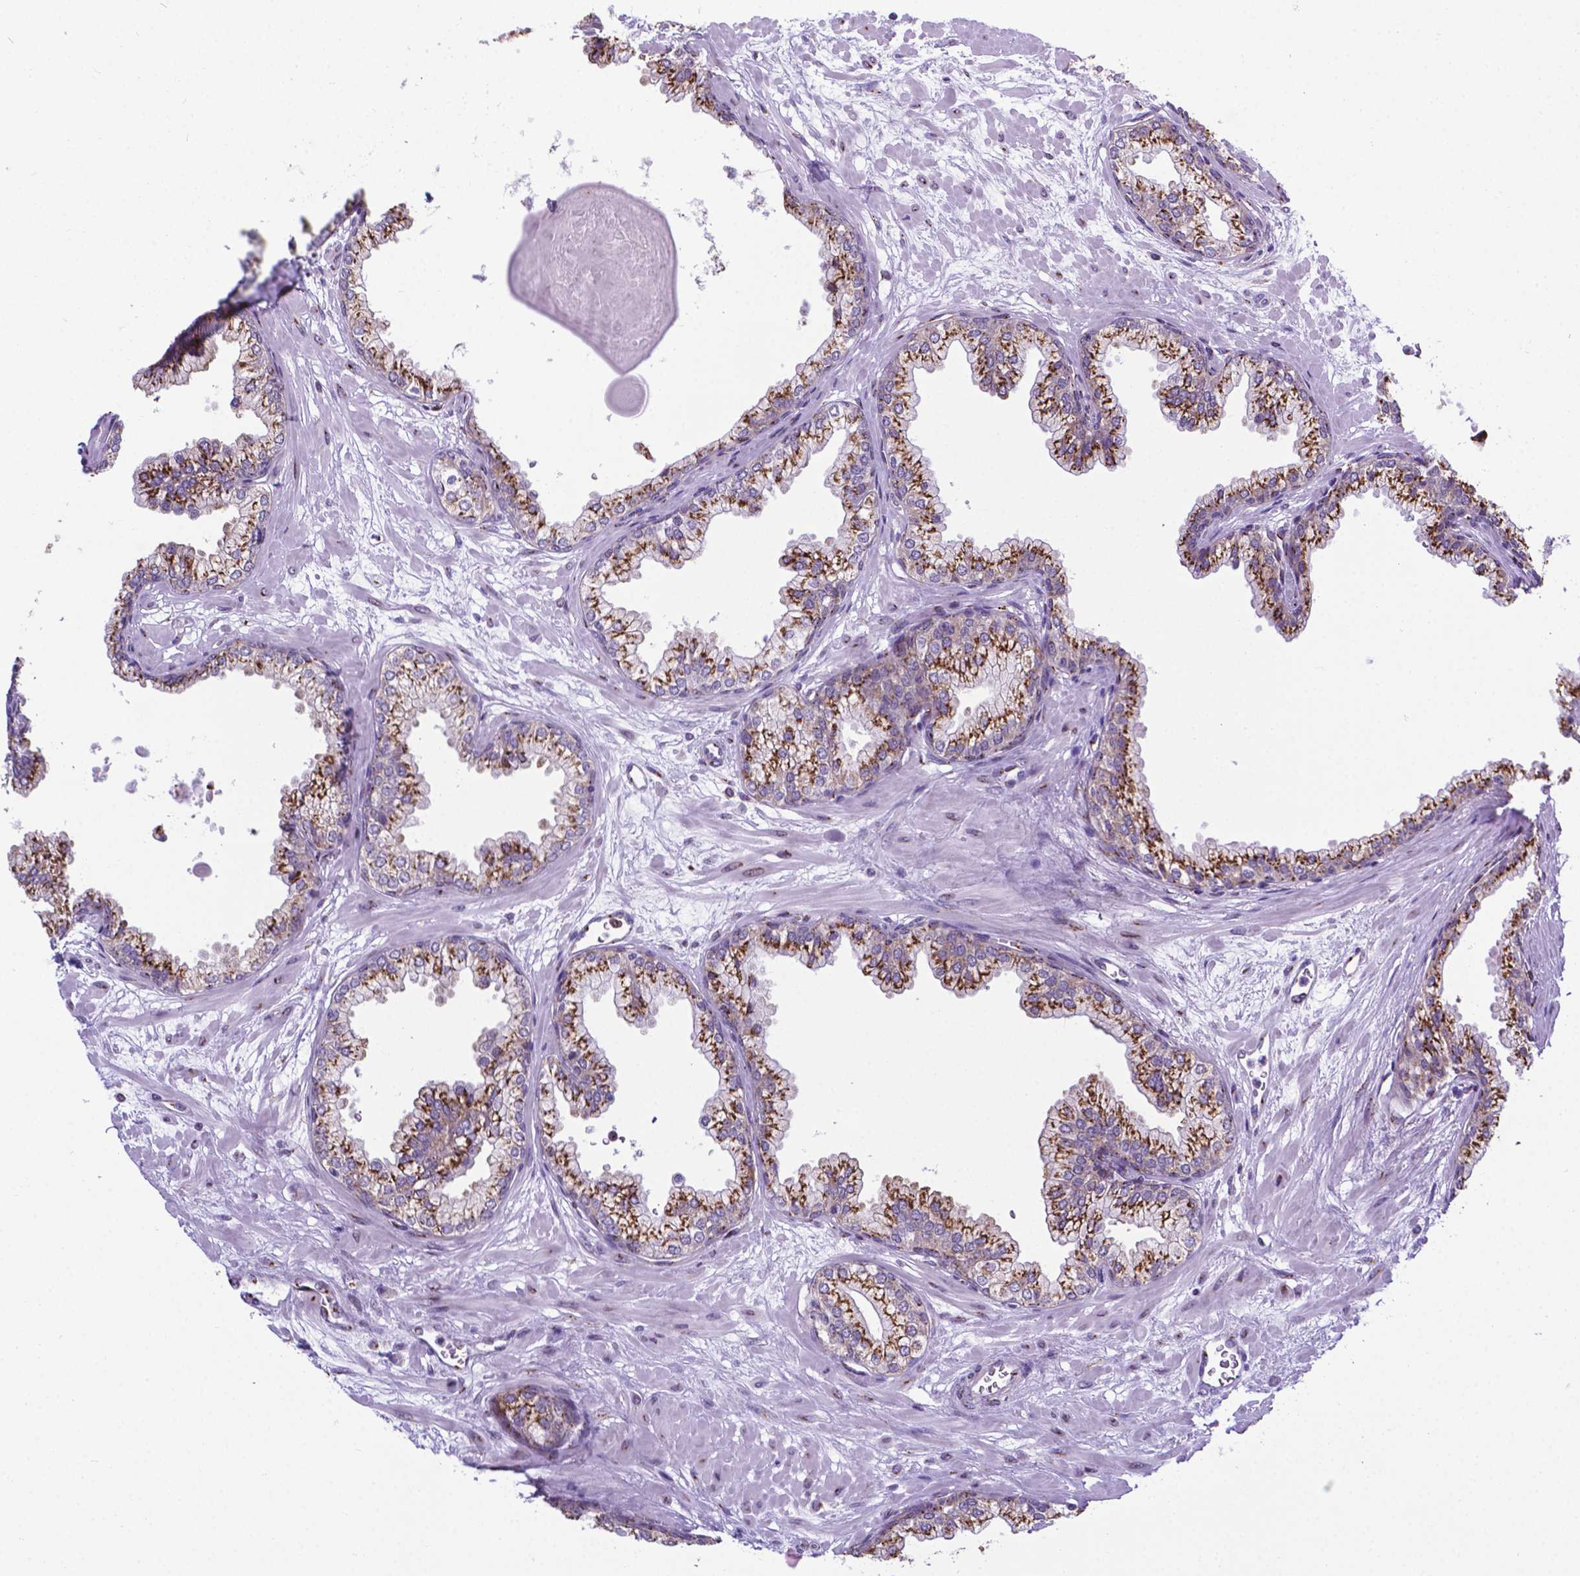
{"staining": {"intensity": "moderate", "quantity": ">75%", "location": "cytoplasmic/membranous"}, "tissue": "prostate", "cell_type": "Glandular cells", "image_type": "normal", "snomed": [{"axis": "morphology", "description": "Normal tissue, NOS"}, {"axis": "topography", "description": "Prostate"}, {"axis": "topography", "description": "Peripheral nerve tissue"}], "caption": "A medium amount of moderate cytoplasmic/membranous expression is identified in approximately >75% of glandular cells in normal prostate.", "gene": "MRPL10", "patient": {"sex": "male", "age": 61}}